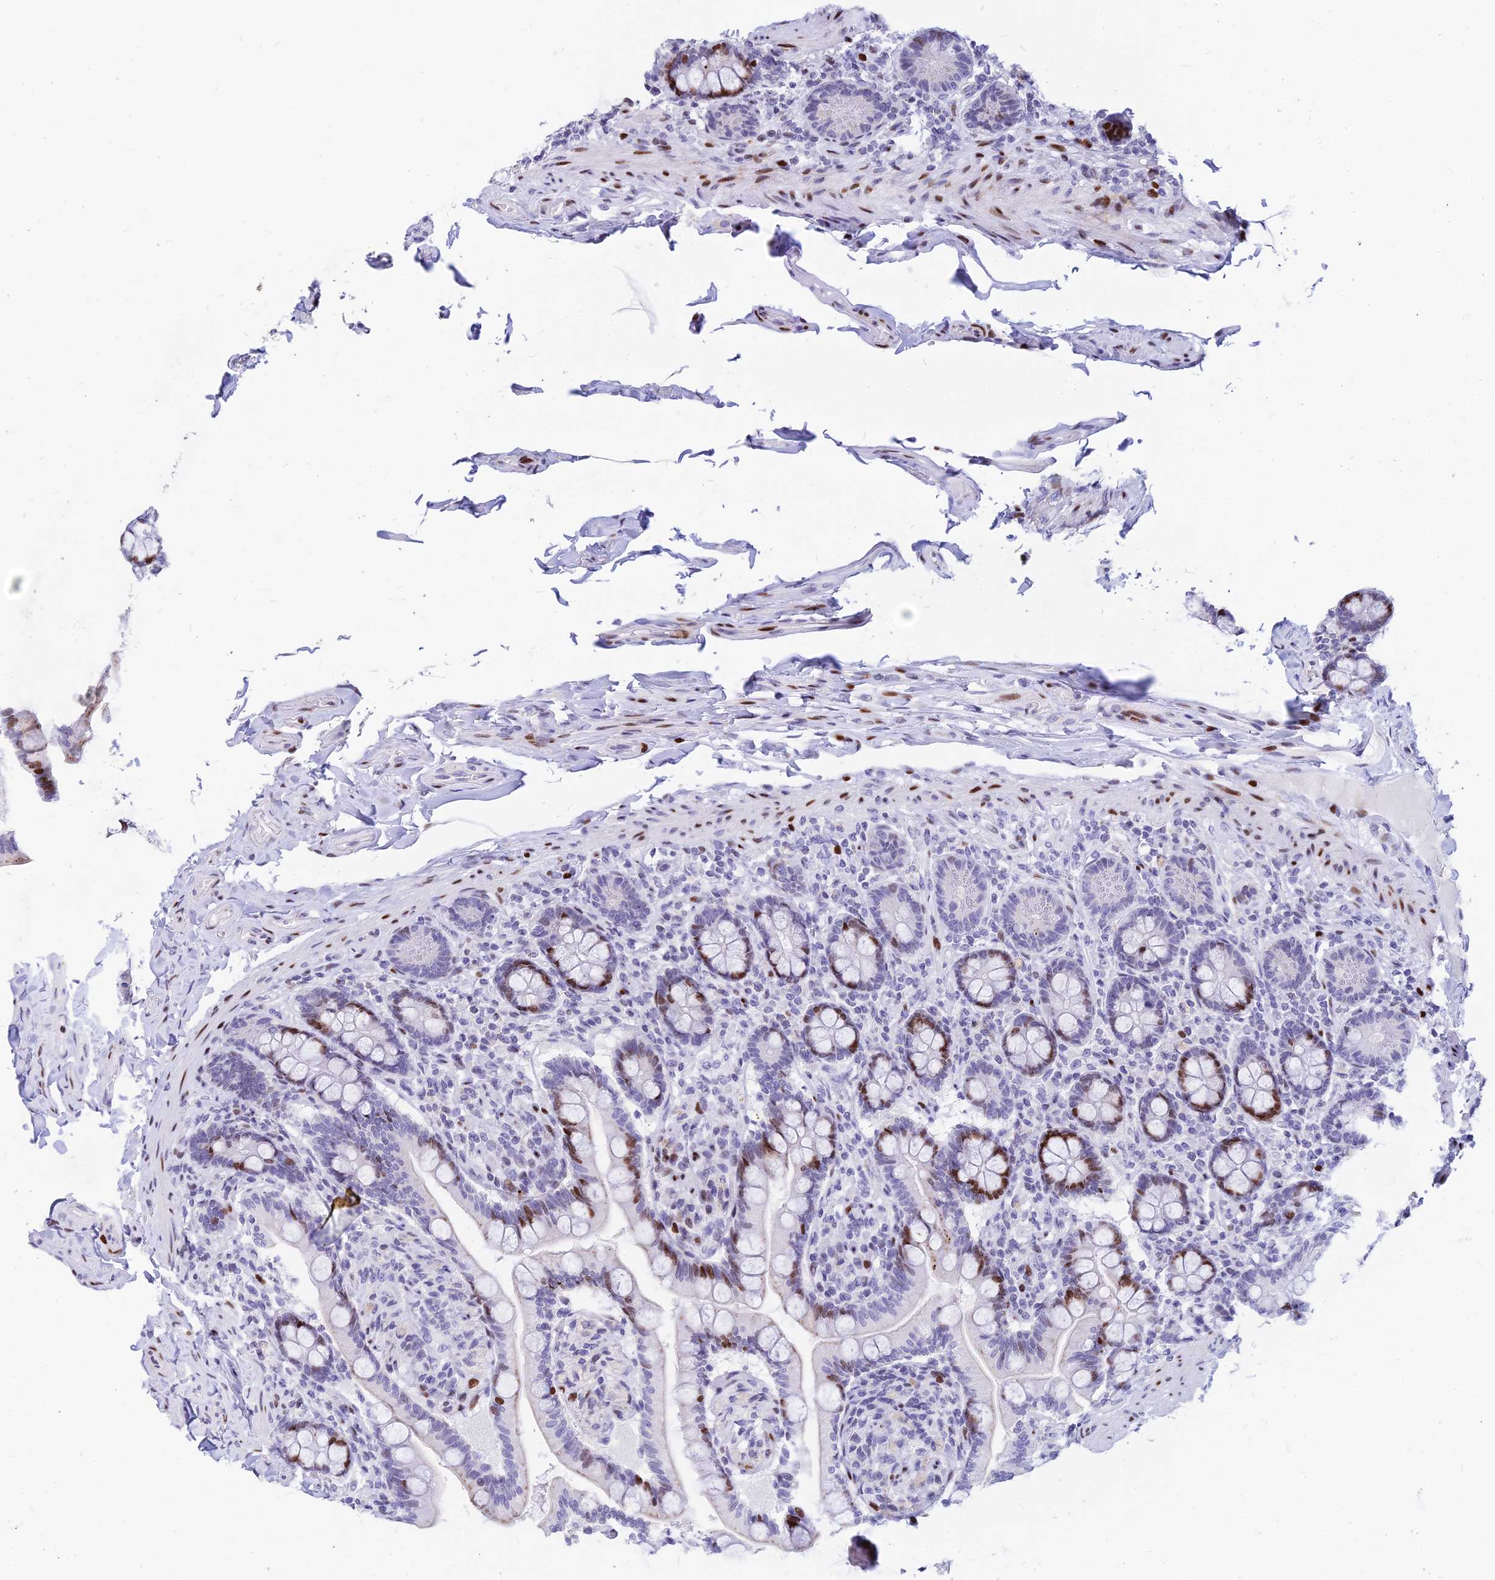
{"staining": {"intensity": "moderate", "quantity": "<25%", "location": "nuclear"}, "tissue": "small intestine", "cell_type": "Glandular cells", "image_type": "normal", "snomed": [{"axis": "morphology", "description": "Normal tissue, NOS"}, {"axis": "topography", "description": "Small intestine"}], "caption": "IHC photomicrograph of normal small intestine: human small intestine stained using IHC shows low levels of moderate protein expression localized specifically in the nuclear of glandular cells, appearing as a nuclear brown color.", "gene": "PRPS1", "patient": {"sex": "female", "age": 64}}